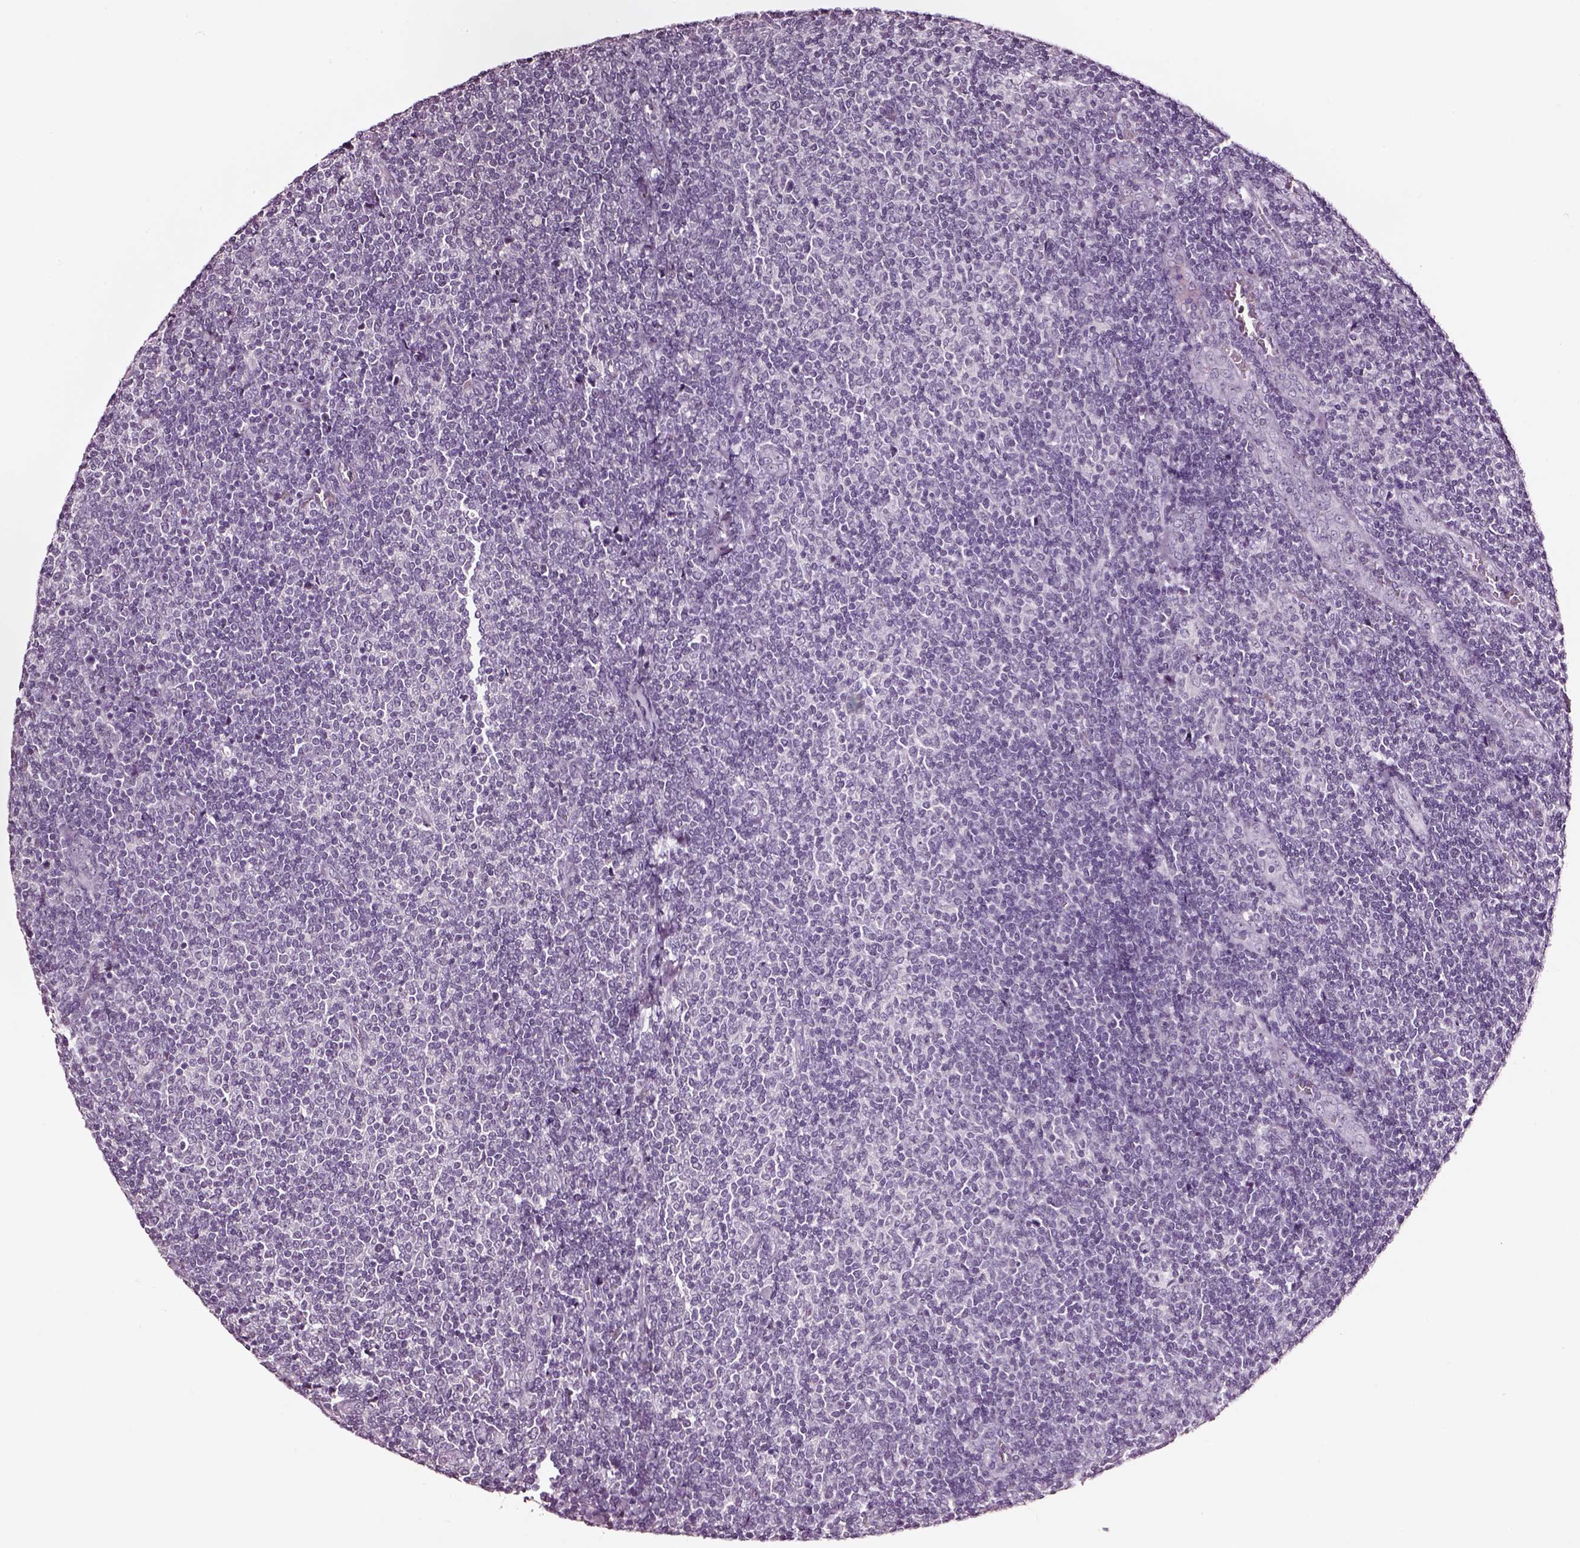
{"staining": {"intensity": "negative", "quantity": "none", "location": "none"}, "tissue": "lymphoma", "cell_type": "Tumor cells", "image_type": "cancer", "snomed": [{"axis": "morphology", "description": "Malignant lymphoma, non-Hodgkin's type, Low grade"}, {"axis": "topography", "description": "Lymph node"}], "caption": "Immunohistochemistry (IHC) of lymphoma demonstrates no positivity in tumor cells. (Brightfield microscopy of DAB (3,3'-diaminobenzidine) IHC at high magnification).", "gene": "SMIM17", "patient": {"sex": "male", "age": 52}}